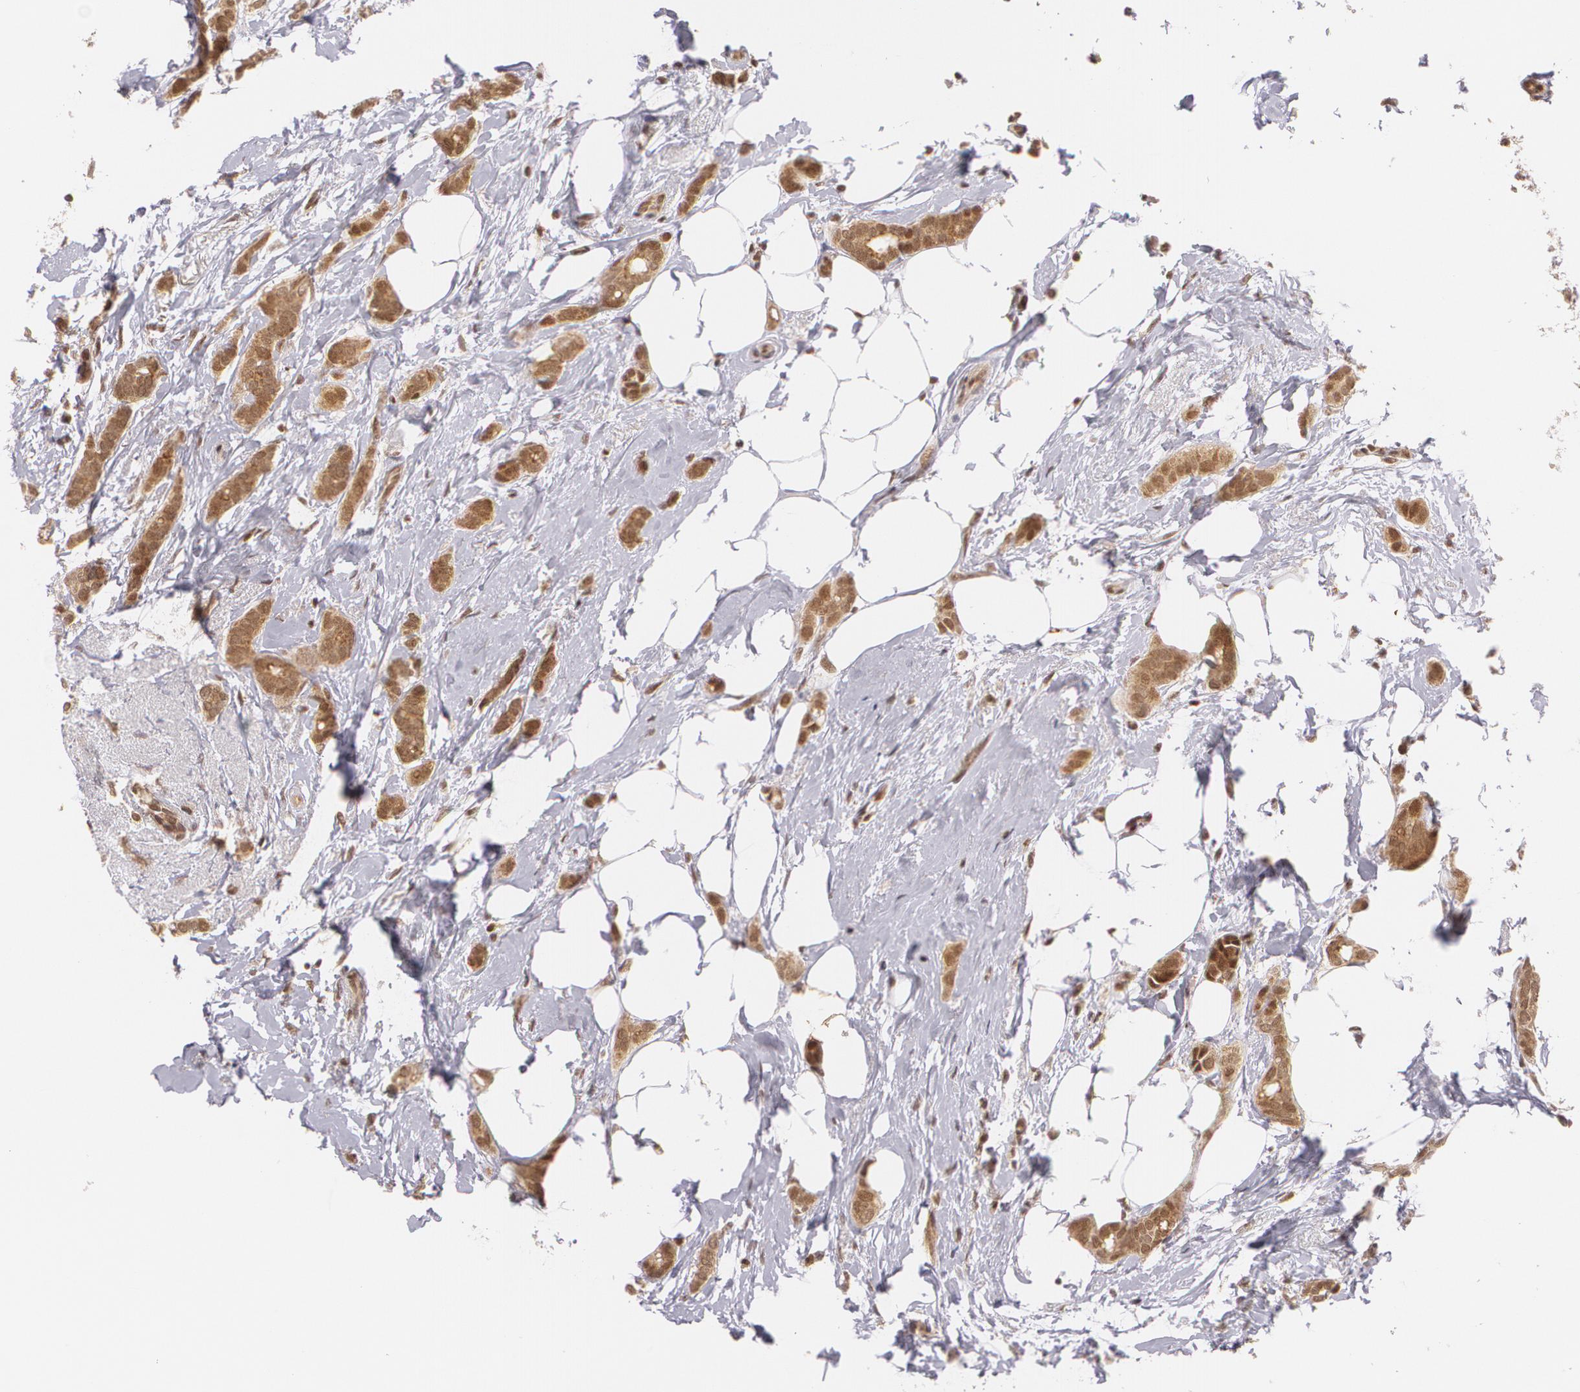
{"staining": {"intensity": "moderate", "quantity": ">75%", "location": "cytoplasmic/membranous,nuclear"}, "tissue": "breast cancer", "cell_type": "Tumor cells", "image_type": "cancer", "snomed": [{"axis": "morphology", "description": "Duct carcinoma"}, {"axis": "topography", "description": "Breast"}], "caption": "Moderate cytoplasmic/membranous and nuclear staining for a protein is identified in about >75% of tumor cells of intraductal carcinoma (breast) using immunohistochemistry (IHC).", "gene": "CUL2", "patient": {"sex": "female", "age": 54}}